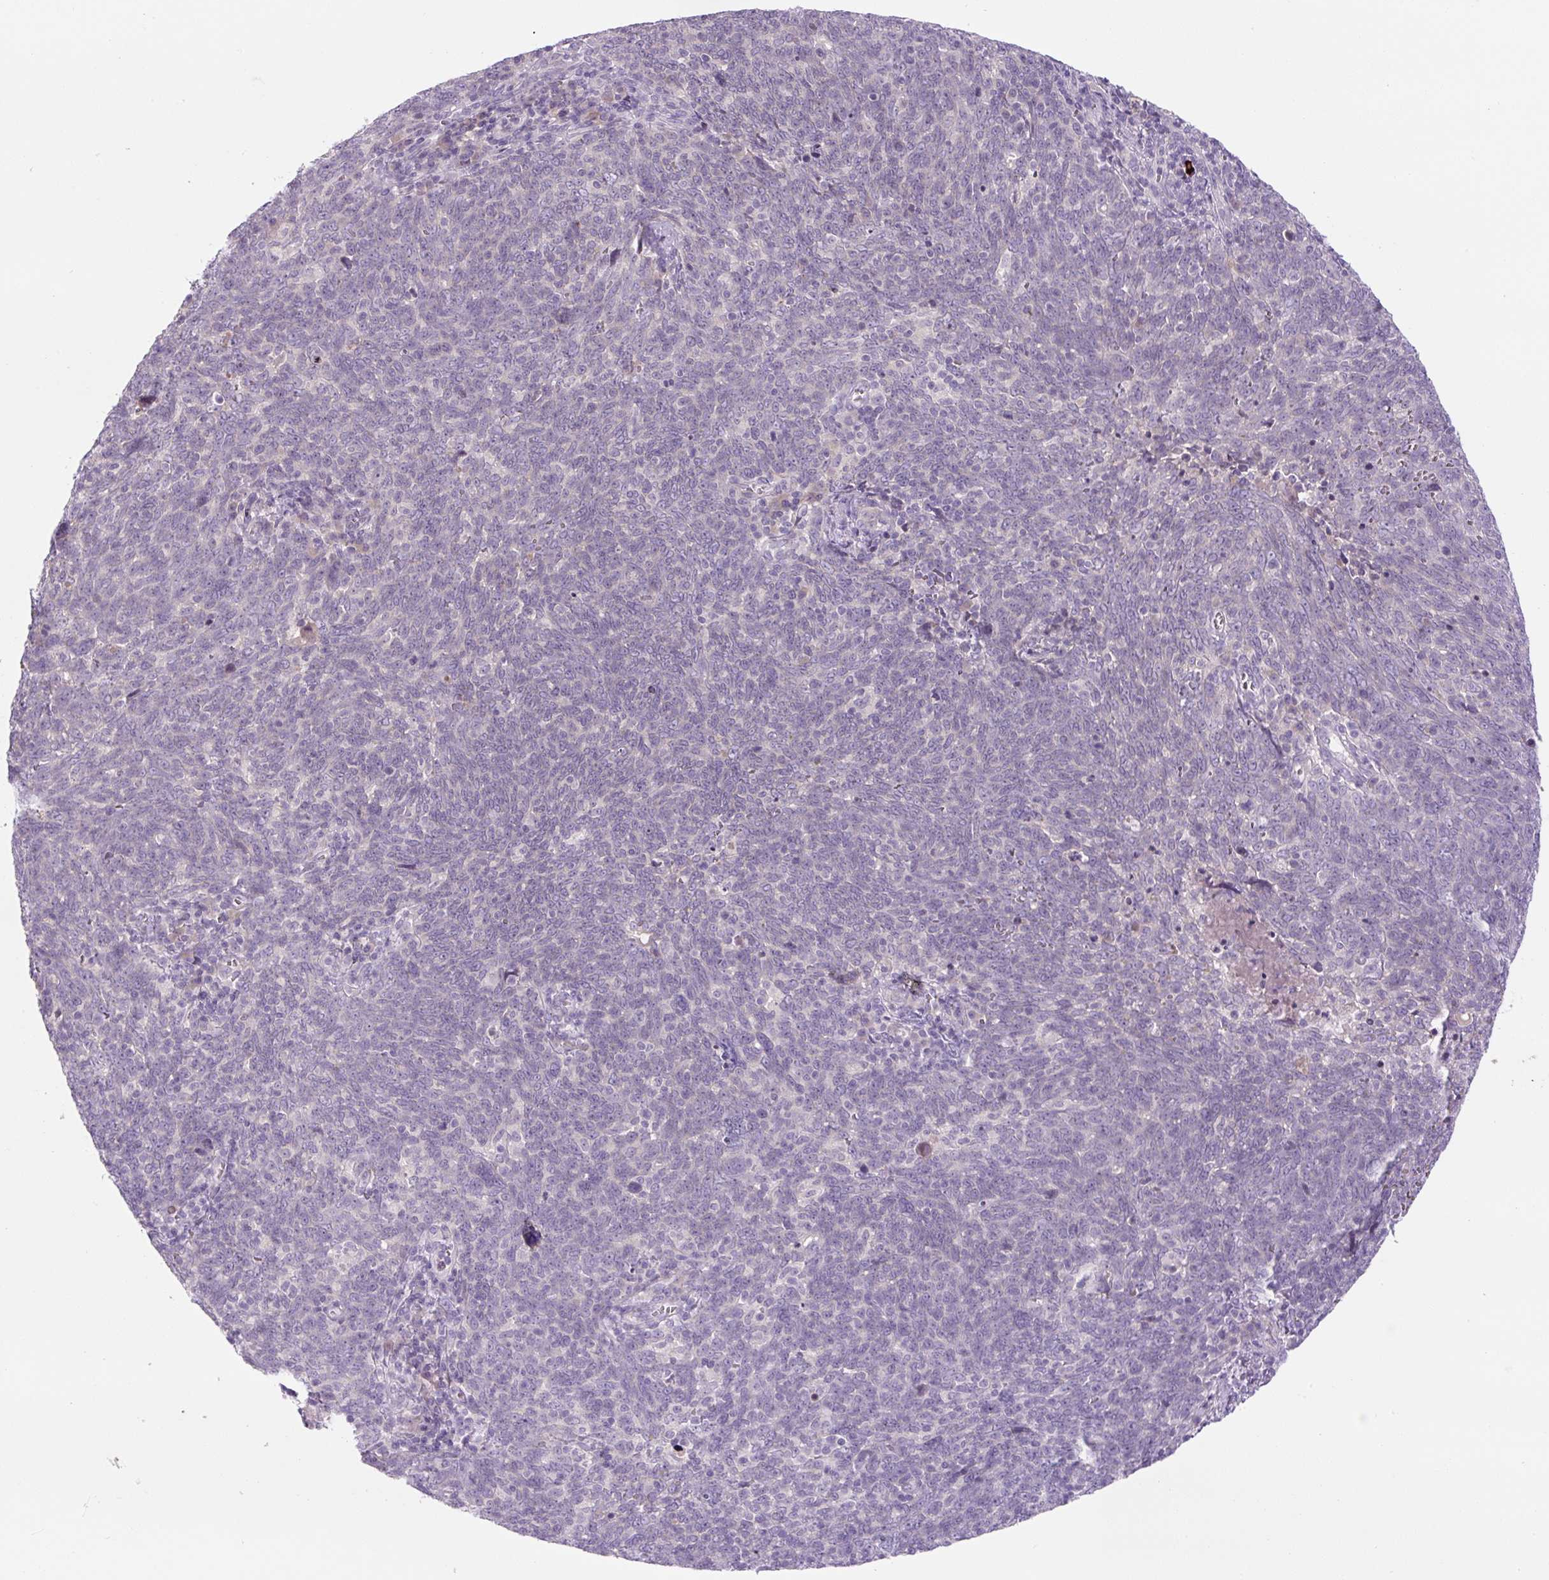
{"staining": {"intensity": "negative", "quantity": "none", "location": "none"}, "tissue": "lung cancer", "cell_type": "Tumor cells", "image_type": "cancer", "snomed": [{"axis": "morphology", "description": "Squamous cell carcinoma, NOS"}, {"axis": "topography", "description": "Lung"}], "caption": "This is an IHC histopathology image of lung squamous cell carcinoma. There is no expression in tumor cells.", "gene": "YIF1B", "patient": {"sex": "female", "age": 72}}